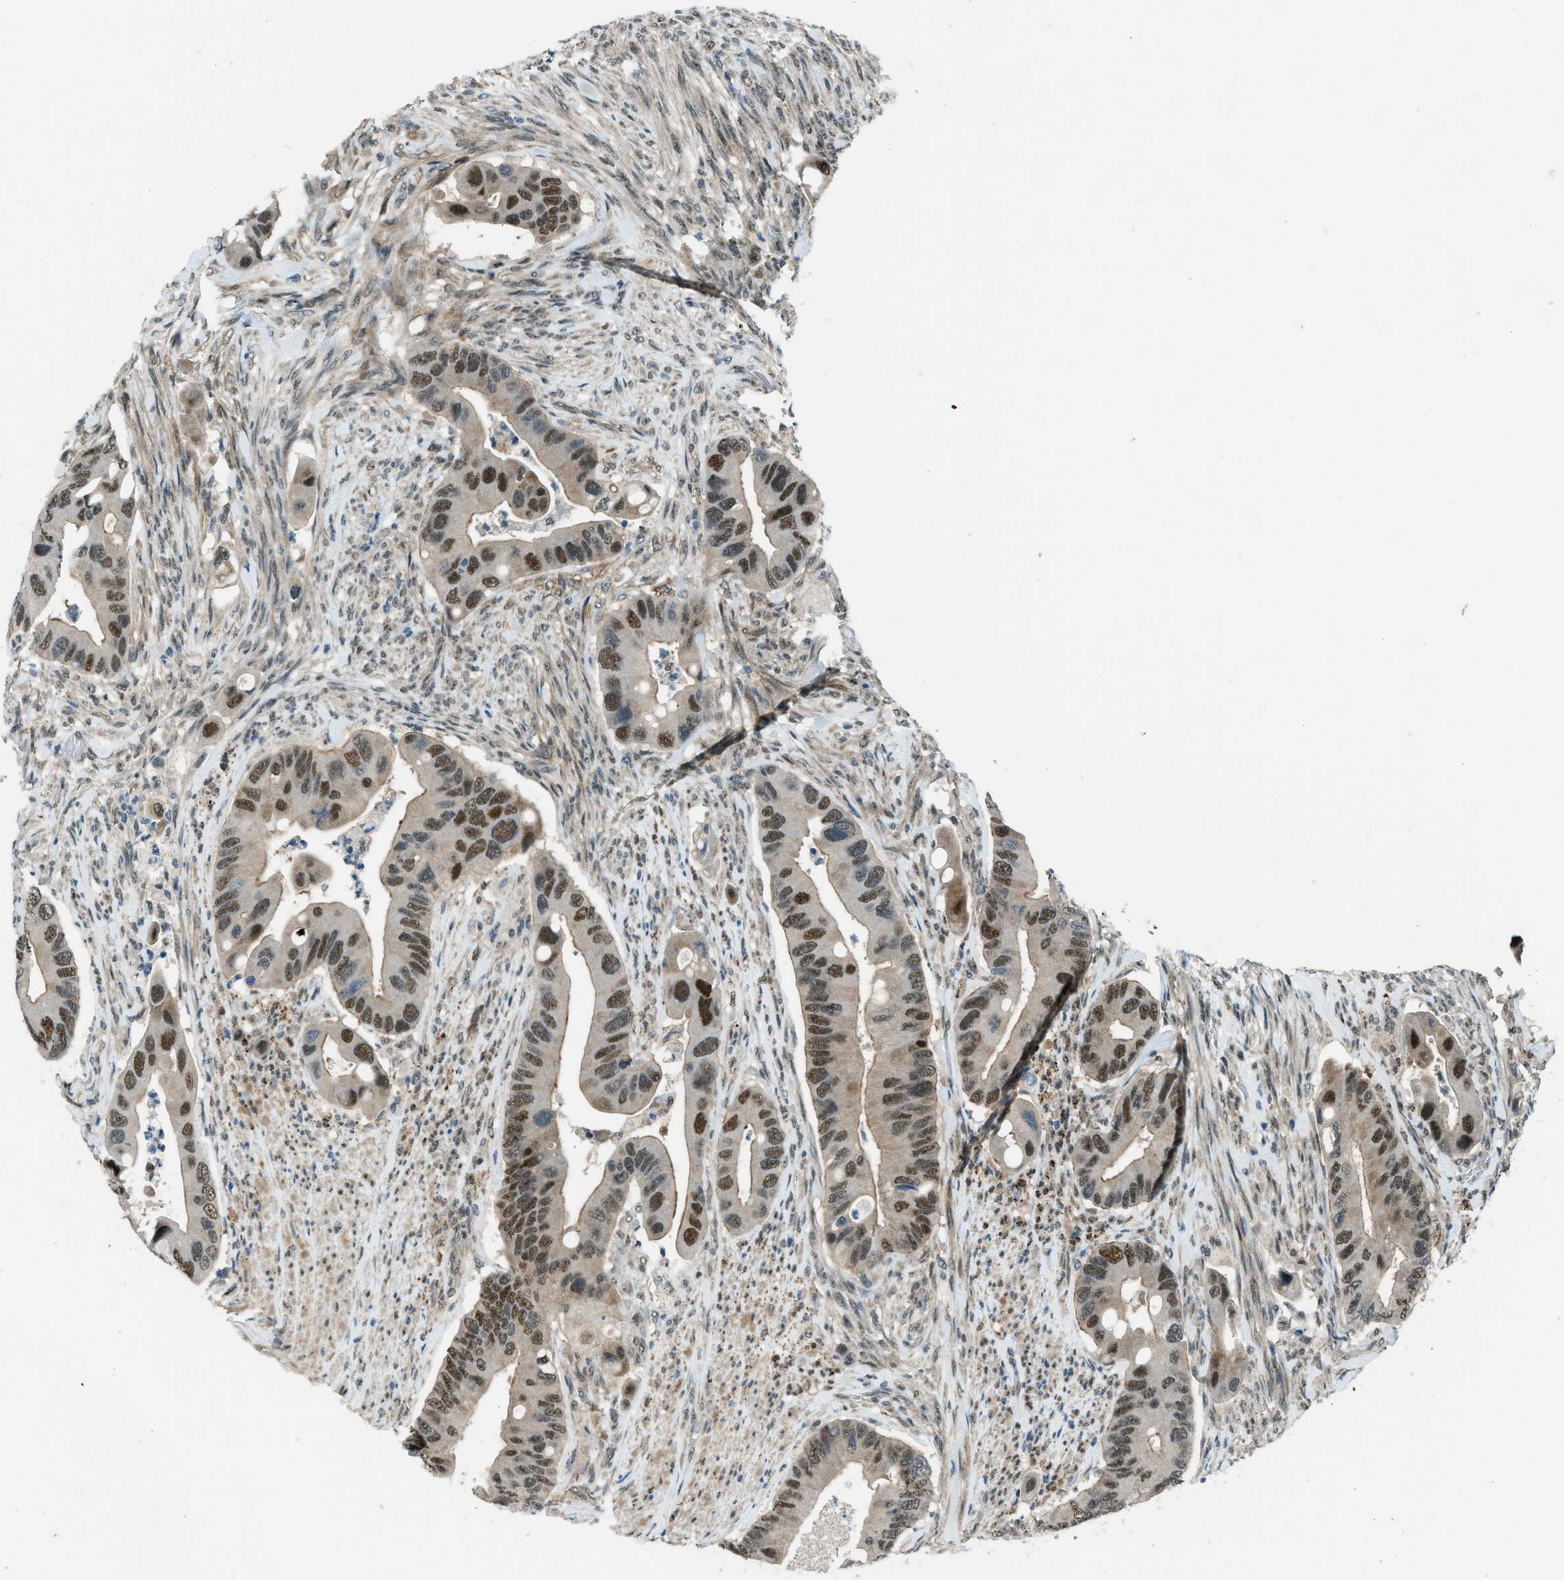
{"staining": {"intensity": "strong", "quantity": "25%-75%", "location": "nuclear"}, "tissue": "colorectal cancer", "cell_type": "Tumor cells", "image_type": "cancer", "snomed": [{"axis": "morphology", "description": "Adenocarcinoma, NOS"}, {"axis": "topography", "description": "Rectum"}], "caption": "Adenocarcinoma (colorectal) stained with a protein marker displays strong staining in tumor cells.", "gene": "NPEPL1", "patient": {"sex": "female", "age": 57}}